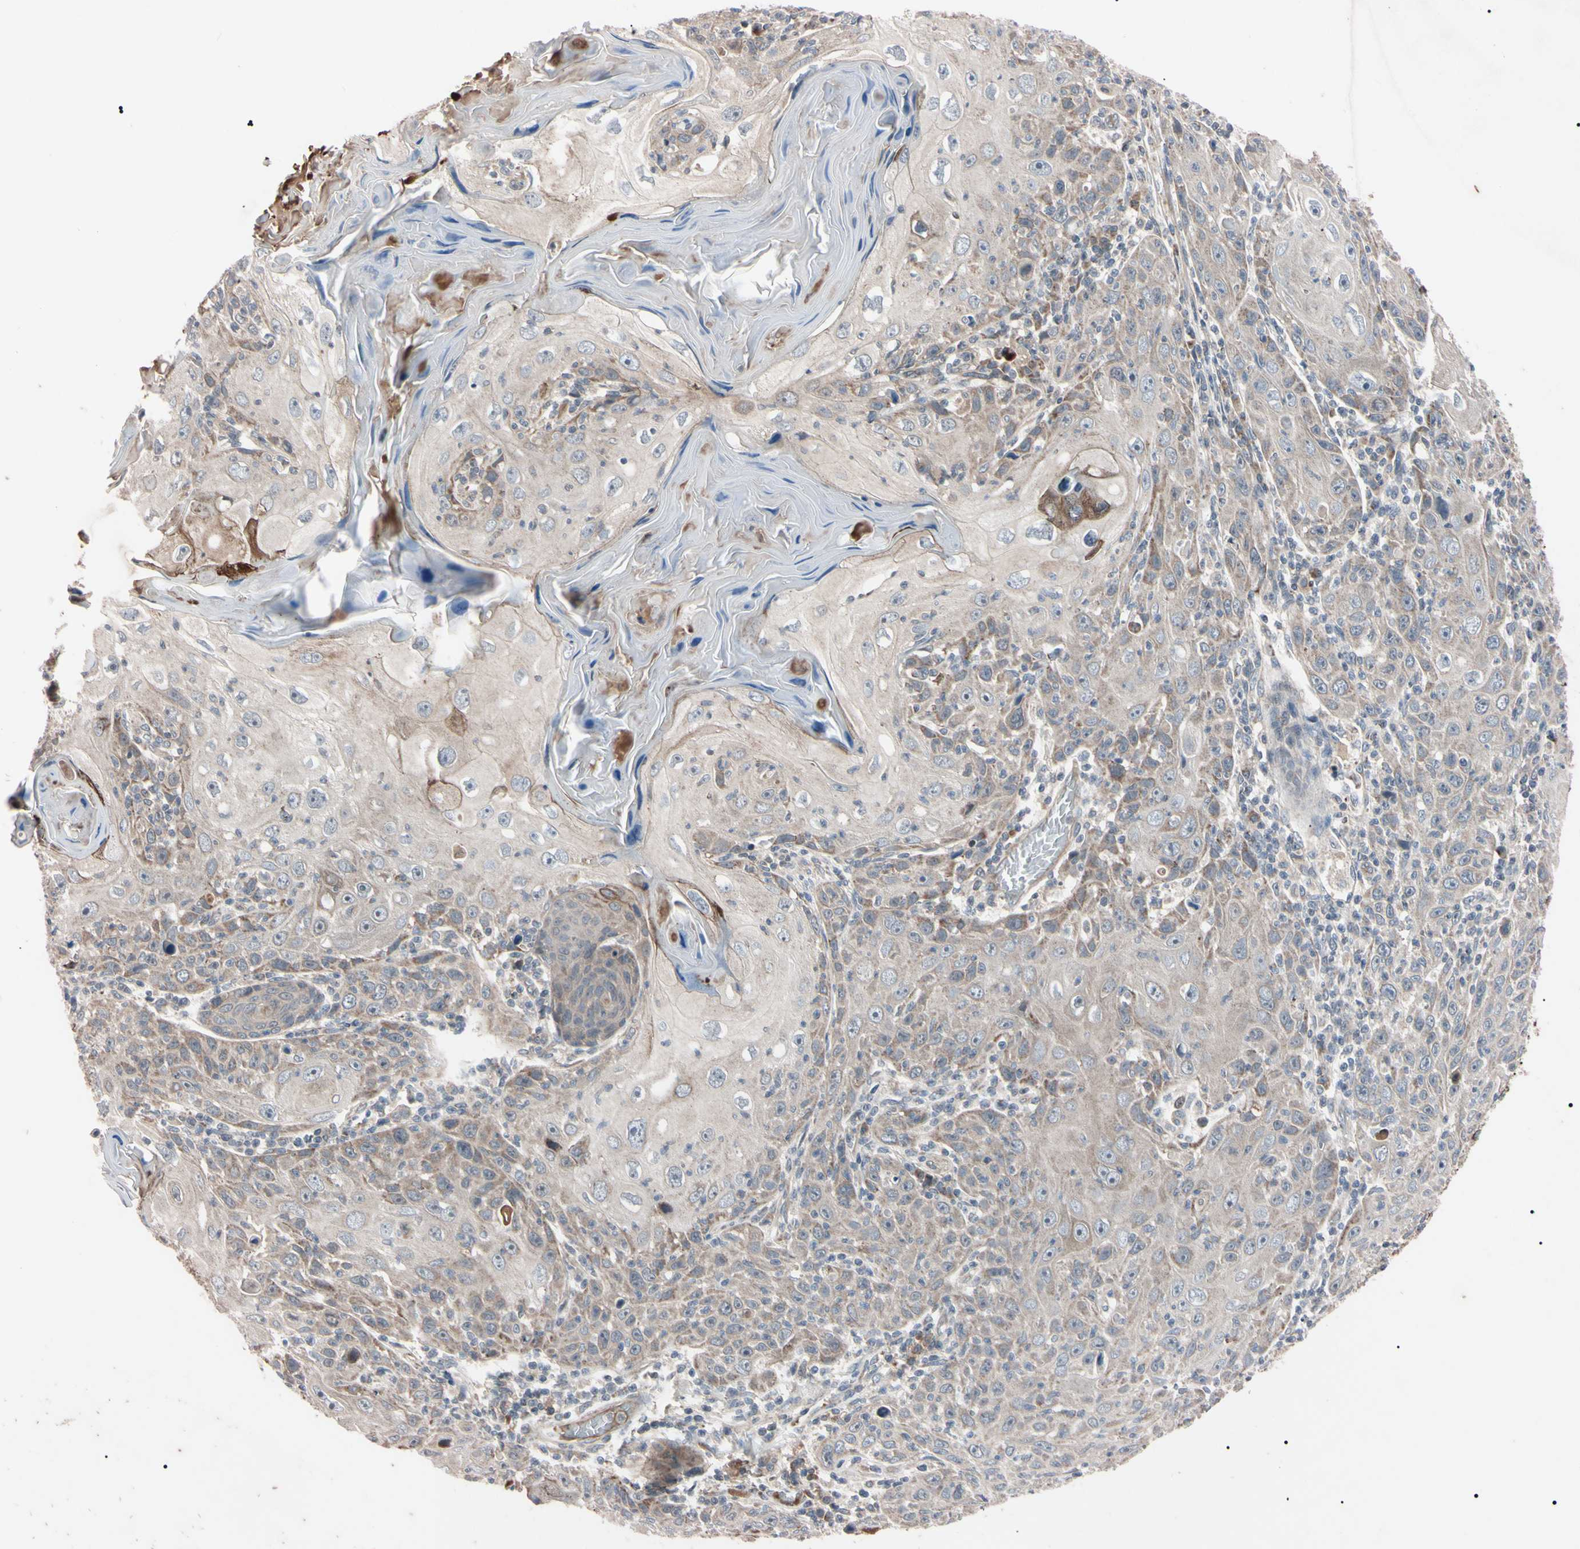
{"staining": {"intensity": "weak", "quantity": ">75%", "location": "cytoplasmic/membranous"}, "tissue": "skin cancer", "cell_type": "Tumor cells", "image_type": "cancer", "snomed": [{"axis": "morphology", "description": "Squamous cell carcinoma, NOS"}, {"axis": "topography", "description": "Skin"}], "caption": "This histopathology image reveals skin cancer (squamous cell carcinoma) stained with immunohistochemistry (IHC) to label a protein in brown. The cytoplasmic/membranous of tumor cells show weak positivity for the protein. Nuclei are counter-stained blue.", "gene": "TNFRSF1A", "patient": {"sex": "female", "age": 88}}